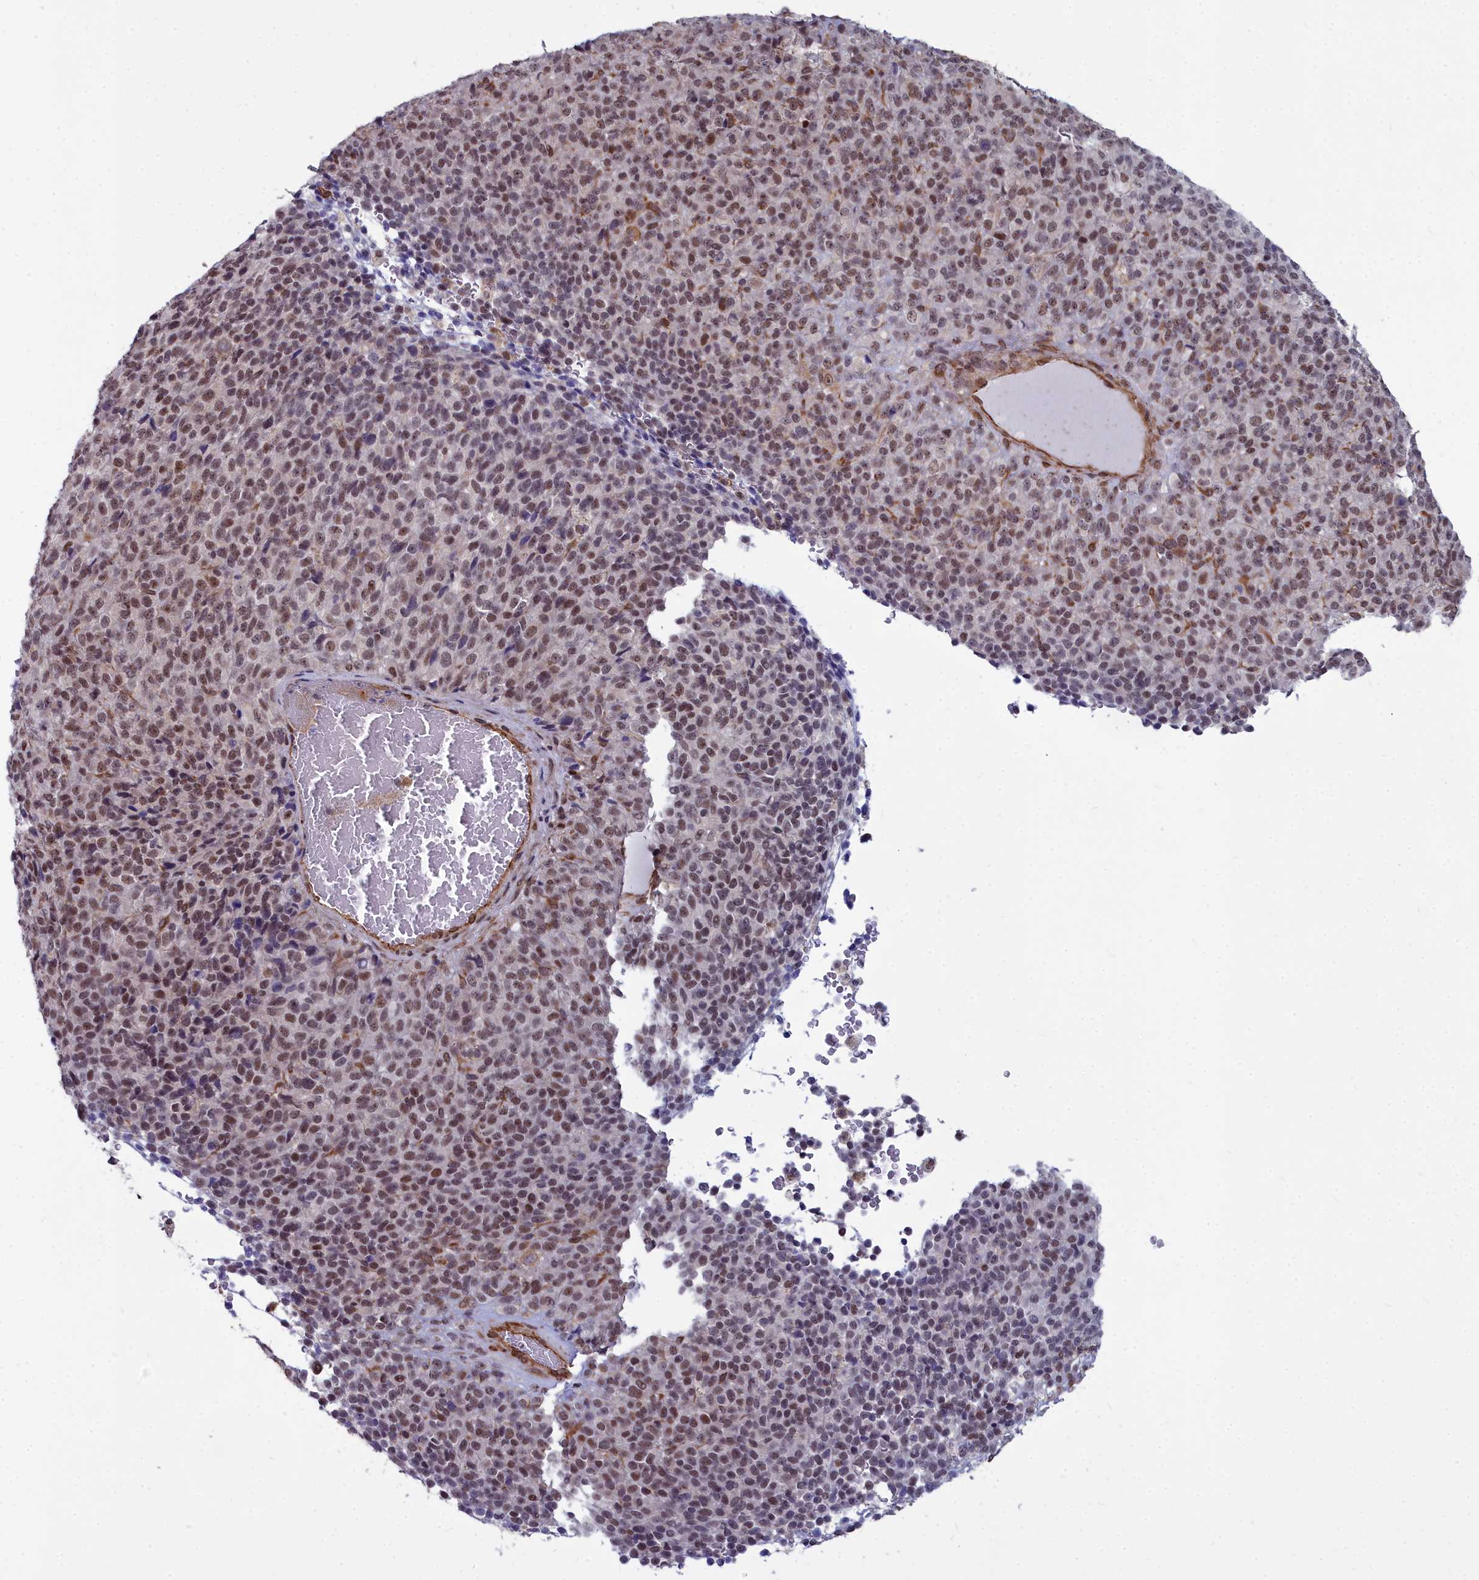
{"staining": {"intensity": "moderate", "quantity": ">75%", "location": "nuclear"}, "tissue": "melanoma", "cell_type": "Tumor cells", "image_type": "cancer", "snomed": [{"axis": "morphology", "description": "Malignant melanoma, Metastatic site"}, {"axis": "topography", "description": "Brain"}], "caption": "The photomicrograph exhibits a brown stain indicating the presence of a protein in the nuclear of tumor cells in melanoma.", "gene": "YJU2", "patient": {"sex": "female", "age": 56}}